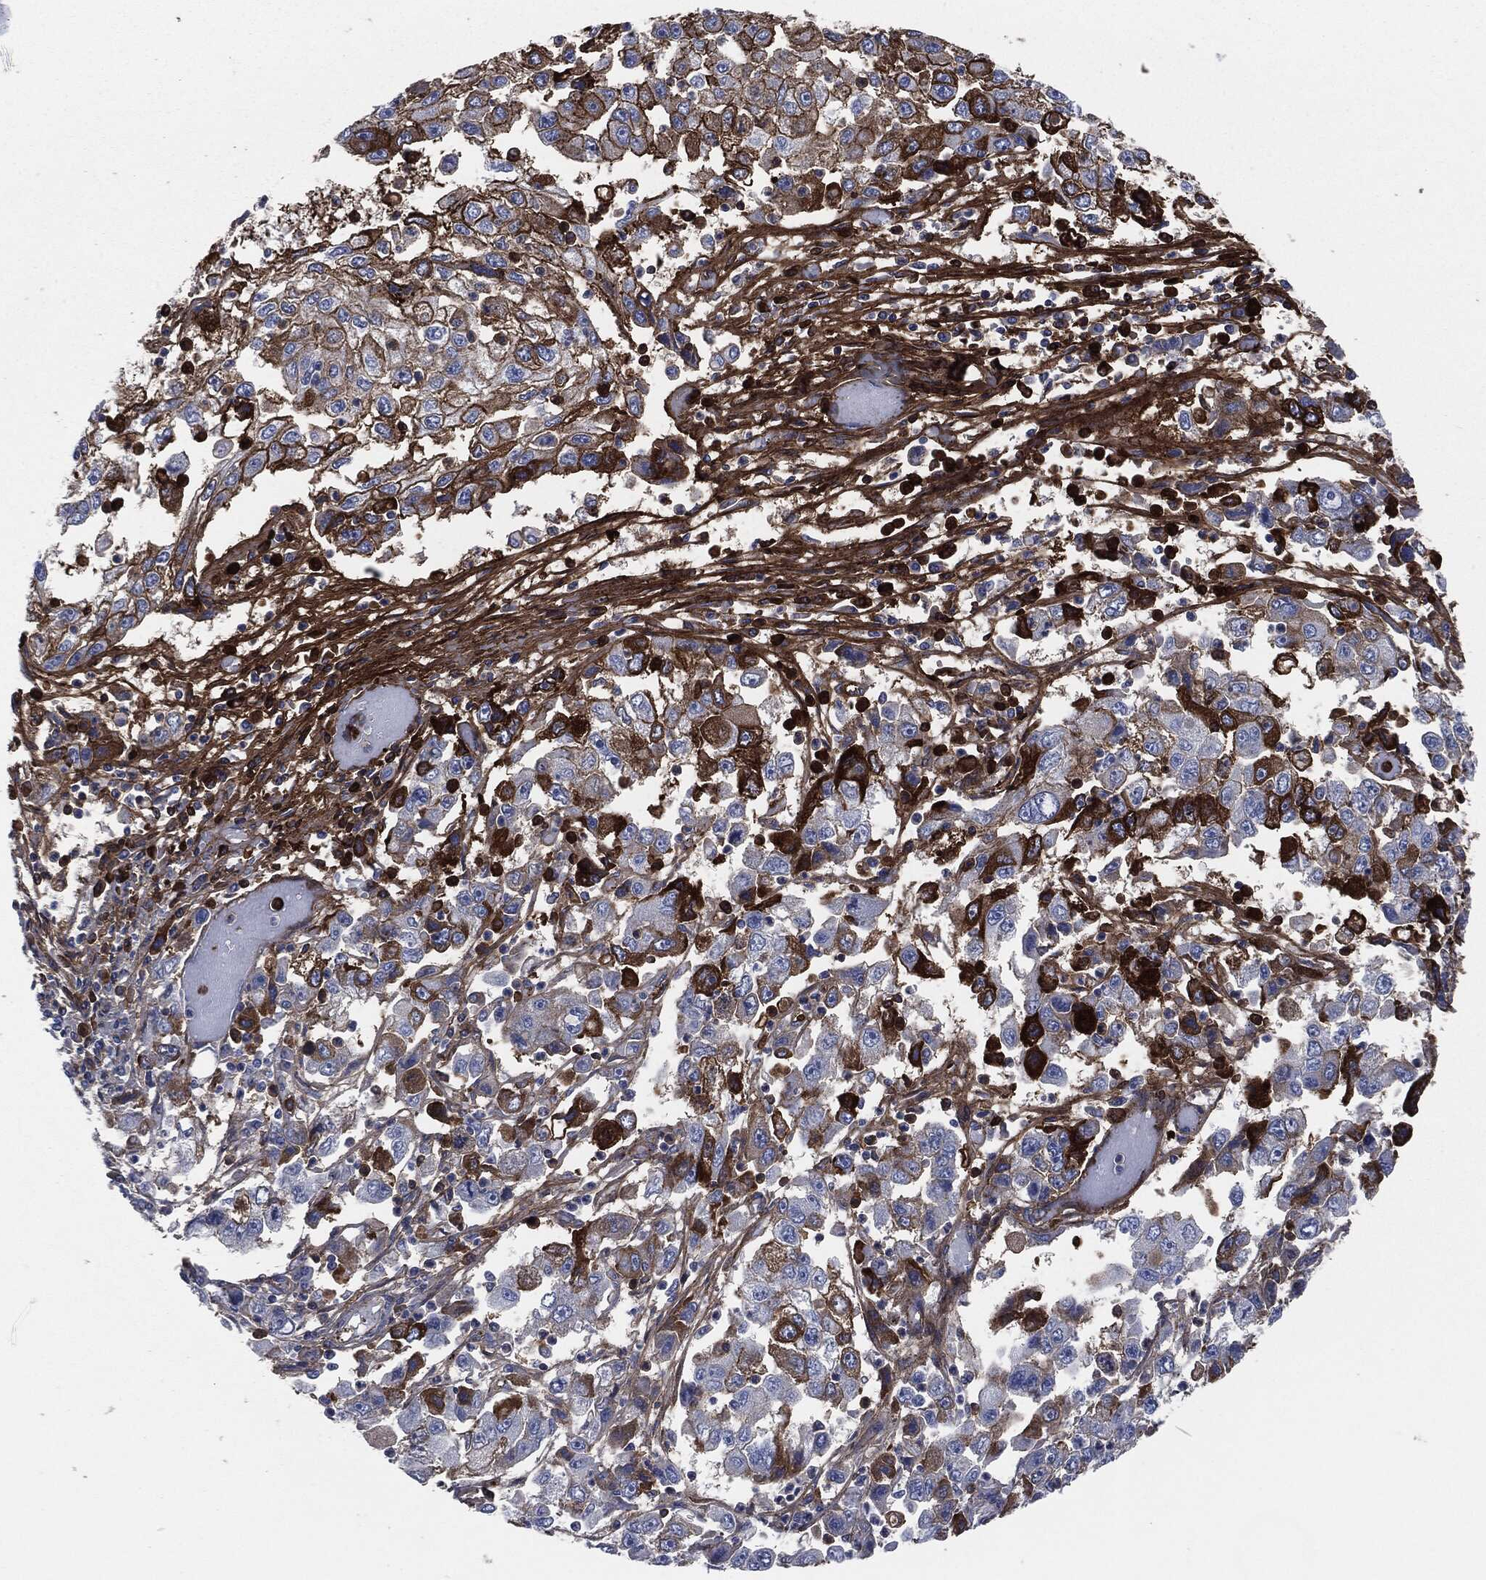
{"staining": {"intensity": "strong", "quantity": "<25%", "location": "cytoplasmic/membranous"}, "tissue": "cervical cancer", "cell_type": "Tumor cells", "image_type": "cancer", "snomed": [{"axis": "morphology", "description": "Squamous cell carcinoma, NOS"}, {"axis": "topography", "description": "Cervix"}], "caption": "Brown immunohistochemical staining in cervical cancer shows strong cytoplasmic/membranous positivity in about <25% of tumor cells.", "gene": "APOB", "patient": {"sex": "female", "age": 36}}